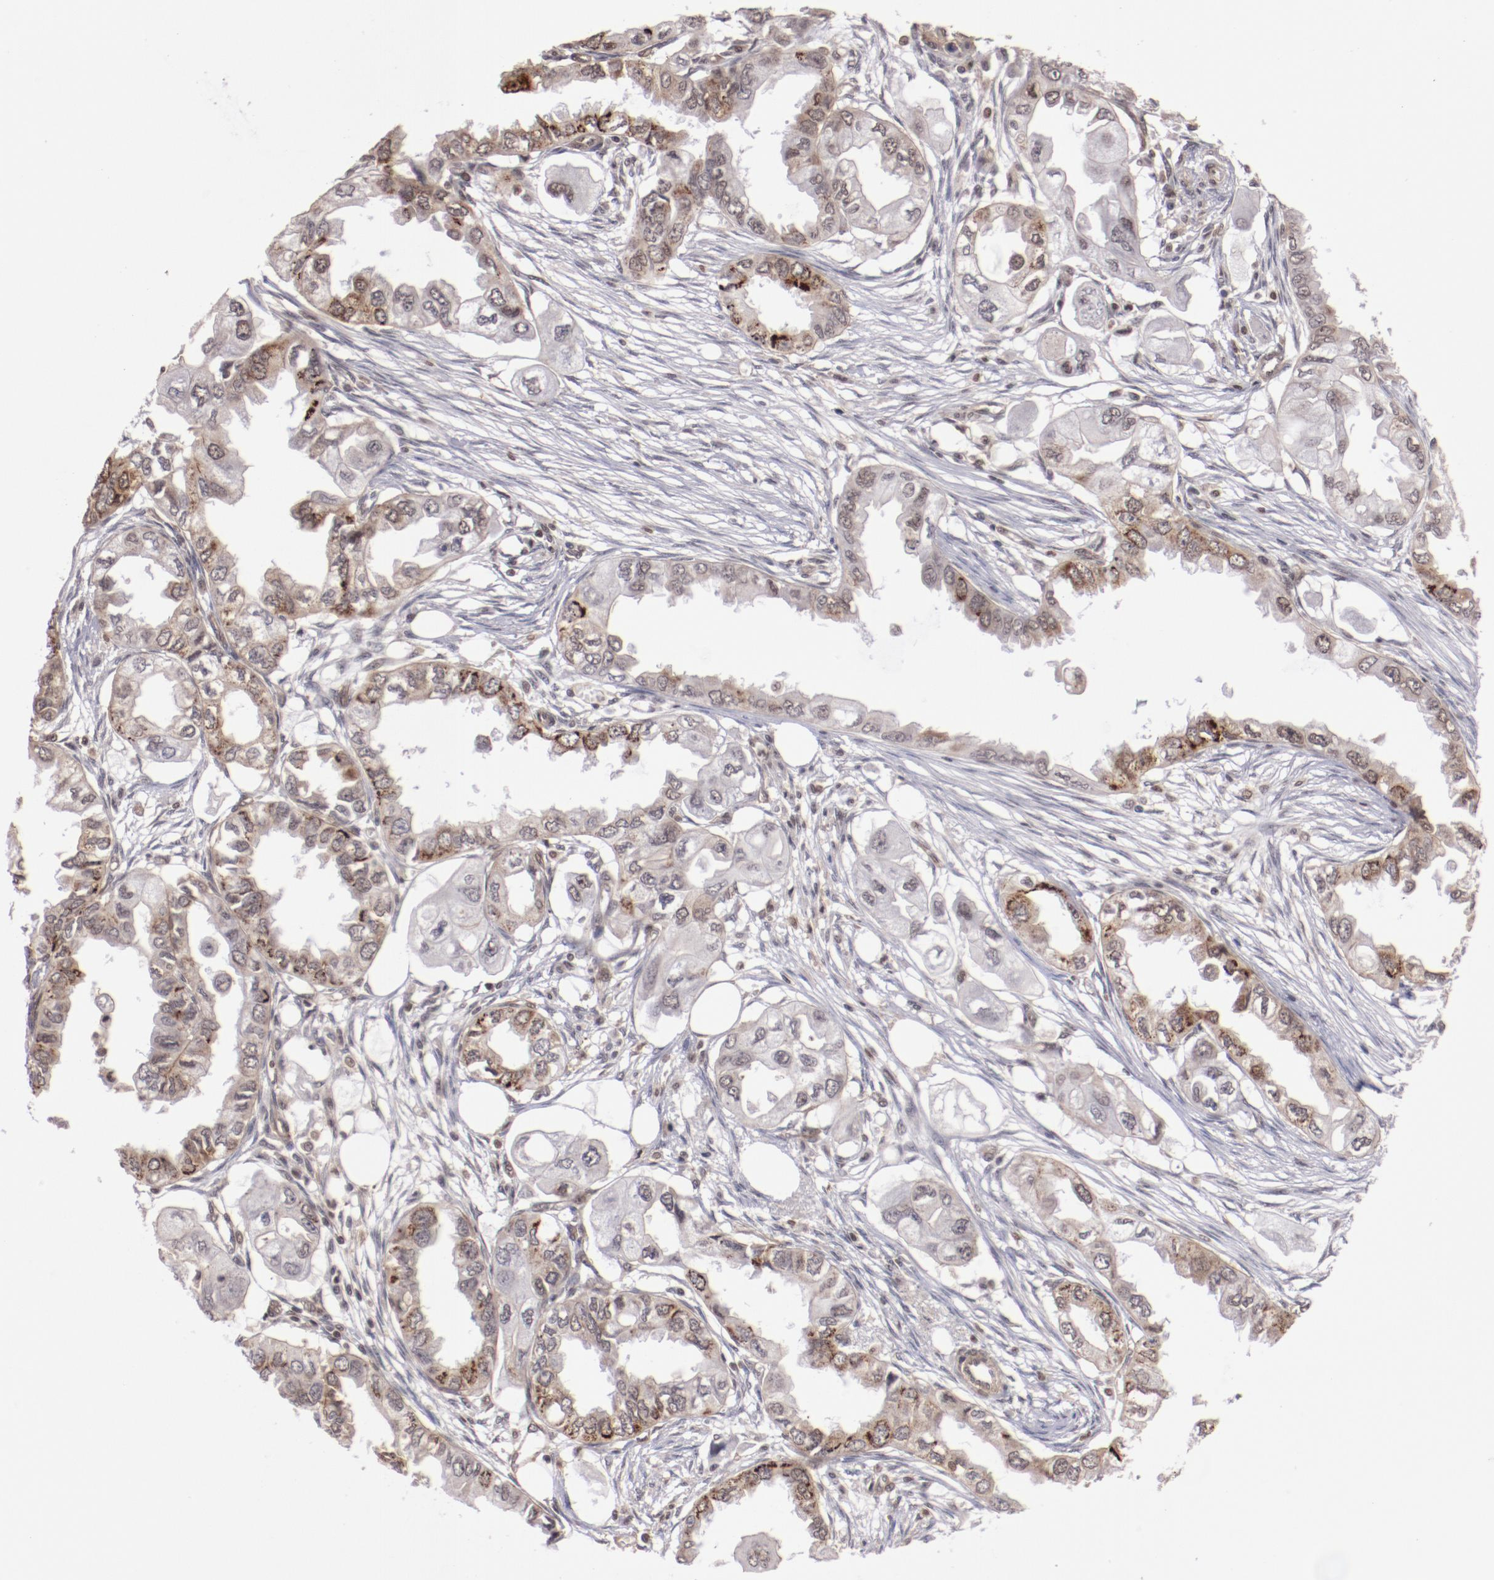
{"staining": {"intensity": "weak", "quantity": "25%-75%", "location": "cytoplasmic/membranous"}, "tissue": "endometrial cancer", "cell_type": "Tumor cells", "image_type": "cancer", "snomed": [{"axis": "morphology", "description": "Adenocarcinoma, NOS"}, {"axis": "topography", "description": "Endometrium"}], "caption": "Weak cytoplasmic/membranous positivity is appreciated in approximately 25%-75% of tumor cells in endometrial cancer.", "gene": "STAG2", "patient": {"sex": "female", "age": 67}}